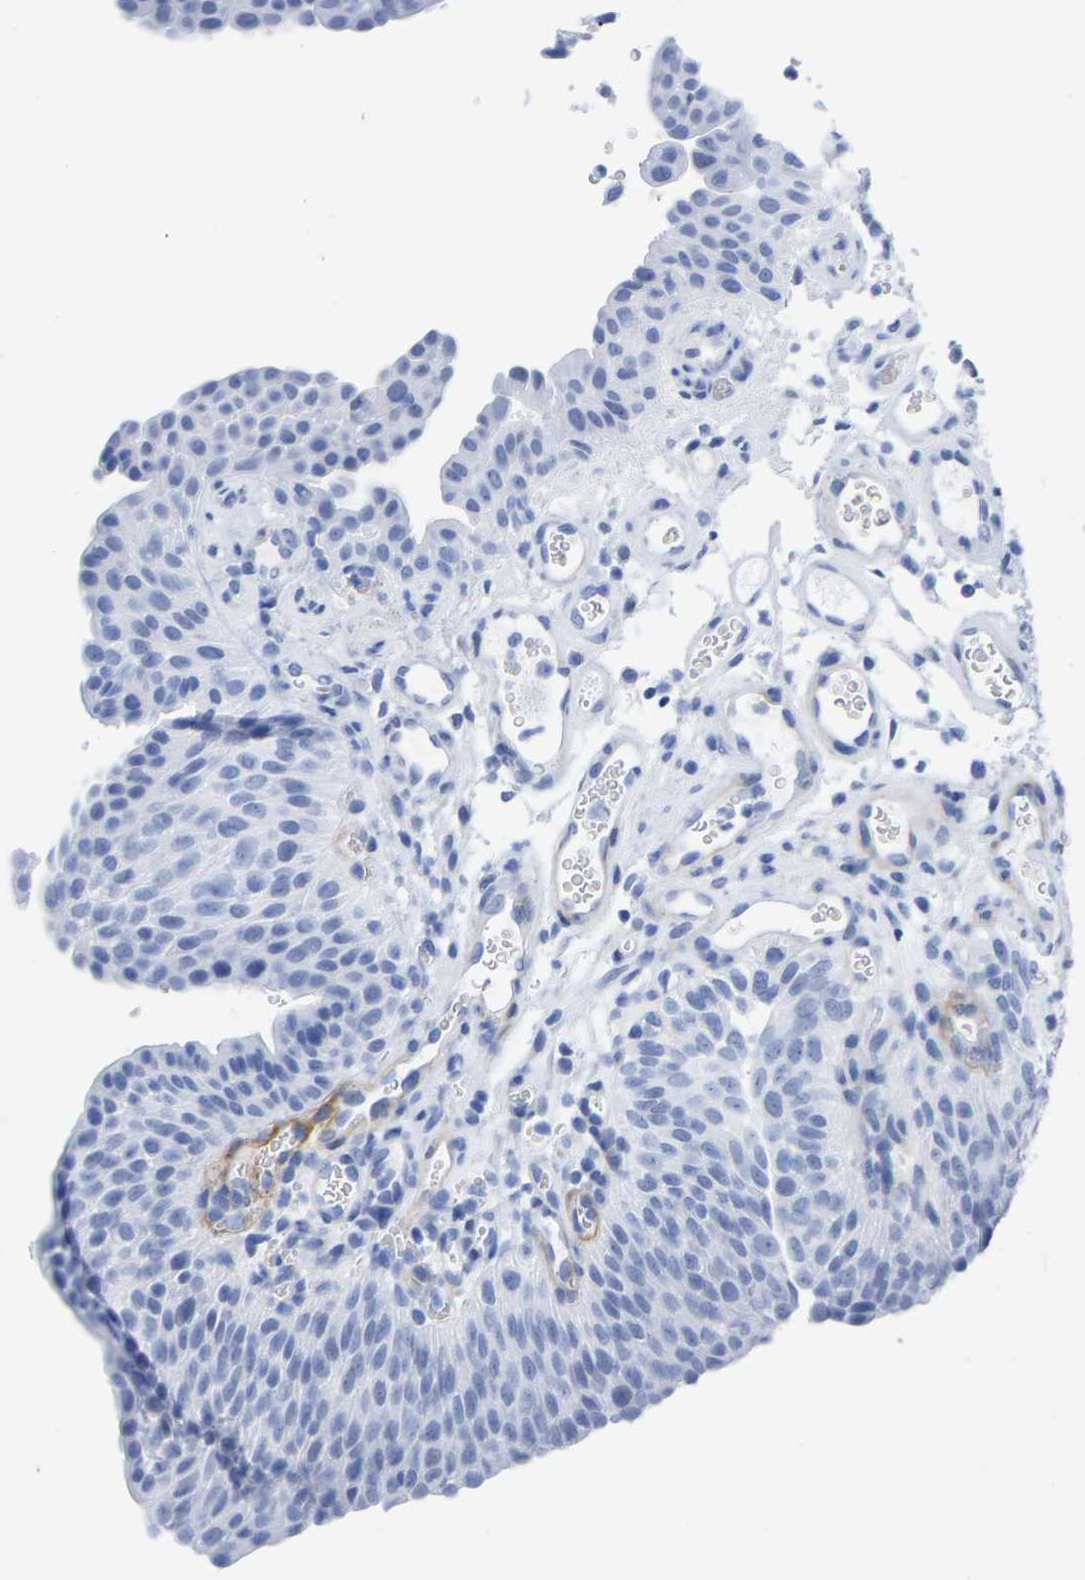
{"staining": {"intensity": "negative", "quantity": "none", "location": "none"}, "tissue": "urothelial cancer", "cell_type": "Tumor cells", "image_type": "cancer", "snomed": [{"axis": "morphology", "description": "Urothelial carcinoma, Low grade"}, {"axis": "morphology", "description": "Urothelial carcinoma, High grade"}, {"axis": "topography", "description": "Urinary bladder"}], "caption": "Immunohistochemical staining of urothelial cancer shows no significant expression in tumor cells.", "gene": "HAPLN1", "patient": {"sex": "male", "age": 35}}